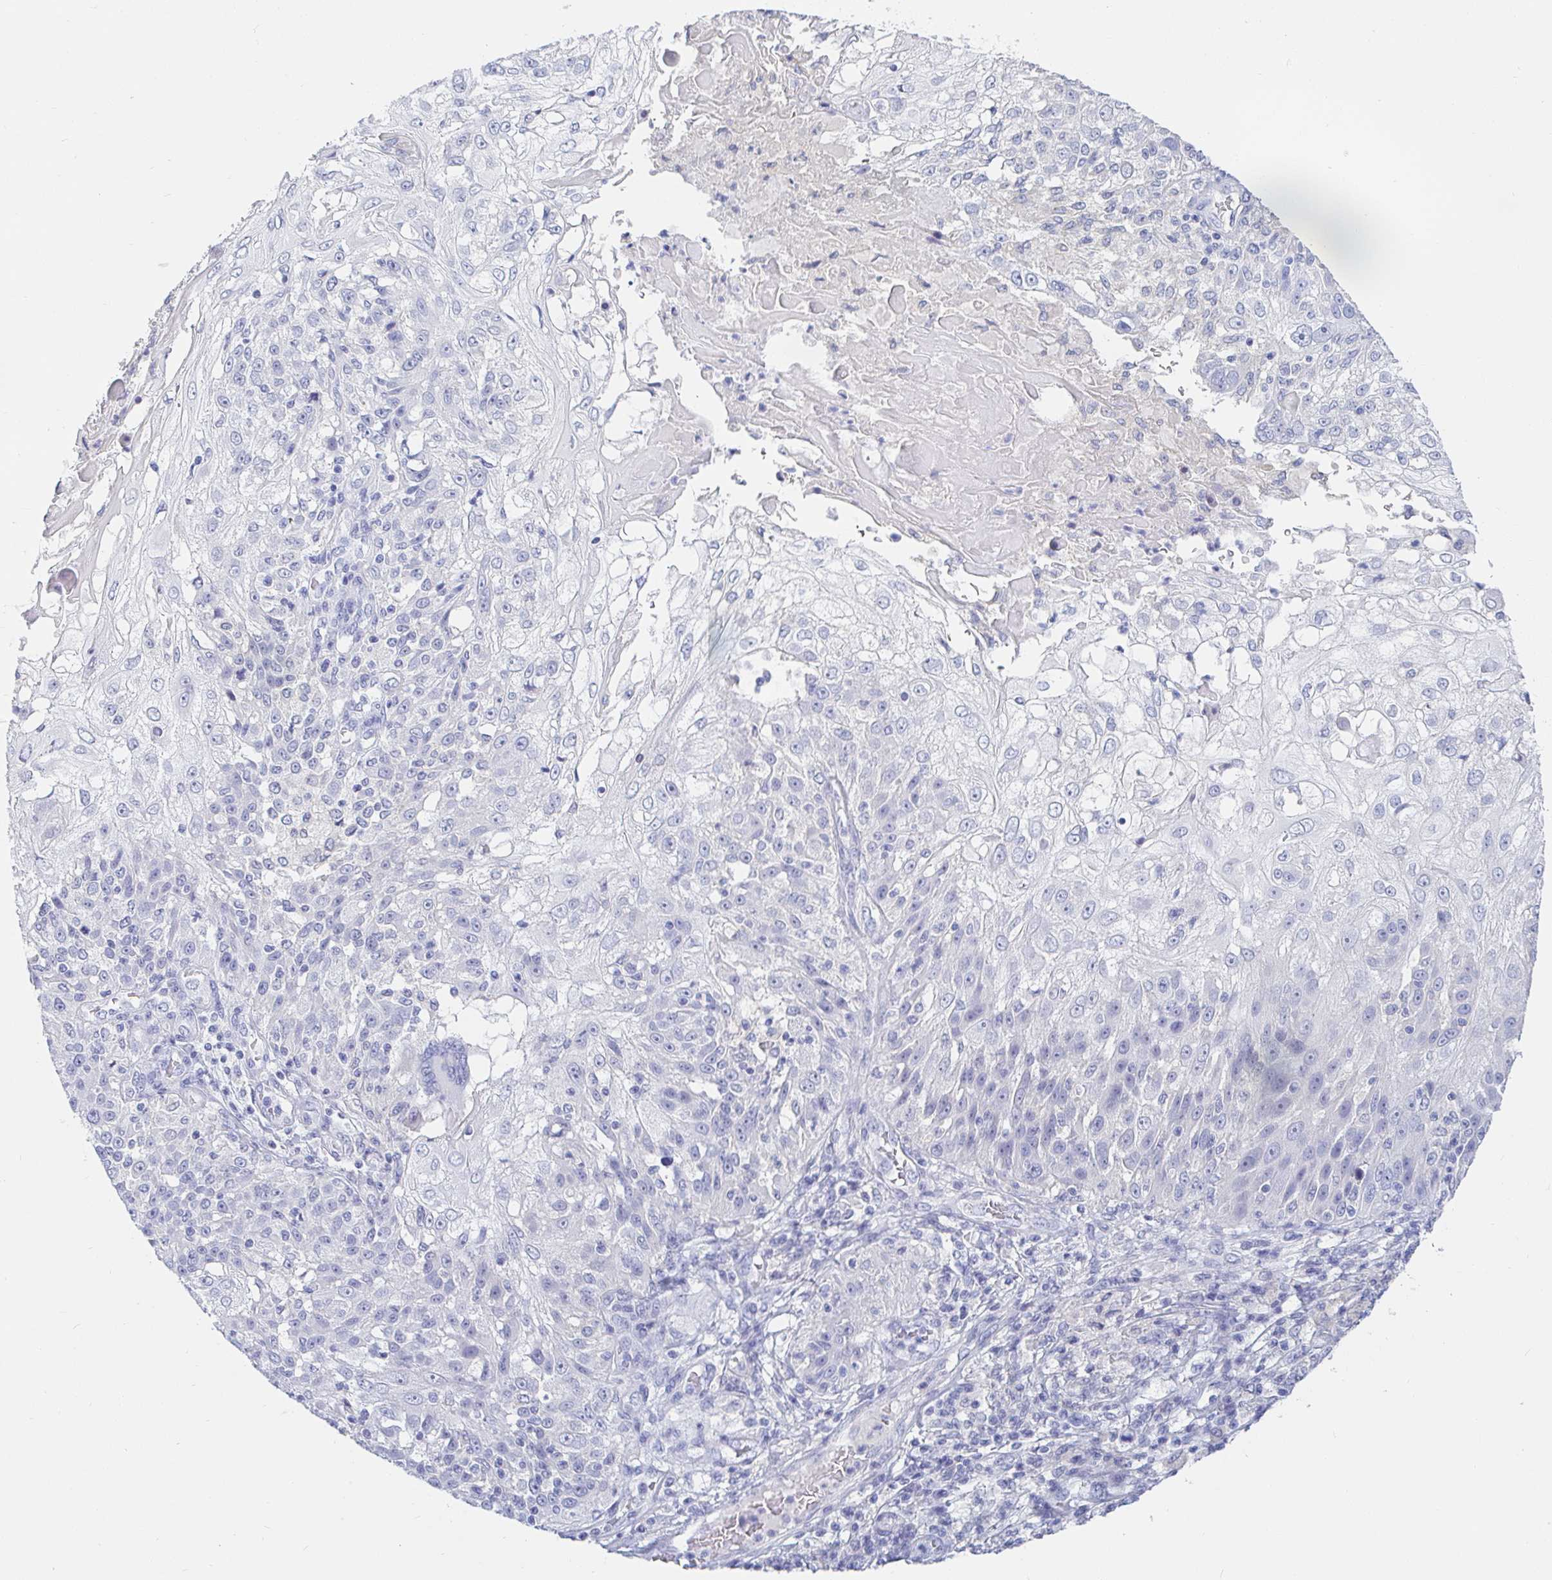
{"staining": {"intensity": "negative", "quantity": "none", "location": "none"}, "tissue": "skin cancer", "cell_type": "Tumor cells", "image_type": "cancer", "snomed": [{"axis": "morphology", "description": "Normal tissue, NOS"}, {"axis": "morphology", "description": "Squamous cell carcinoma, NOS"}, {"axis": "topography", "description": "Skin"}], "caption": "Tumor cells show no significant protein staining in skin squamous cell carcinoma. (DAB immunohistochemistry (IHC) with hematoxylin counter stain).", "gene": "PDE6B", "patient": {"sex": "female", "age": 83}}